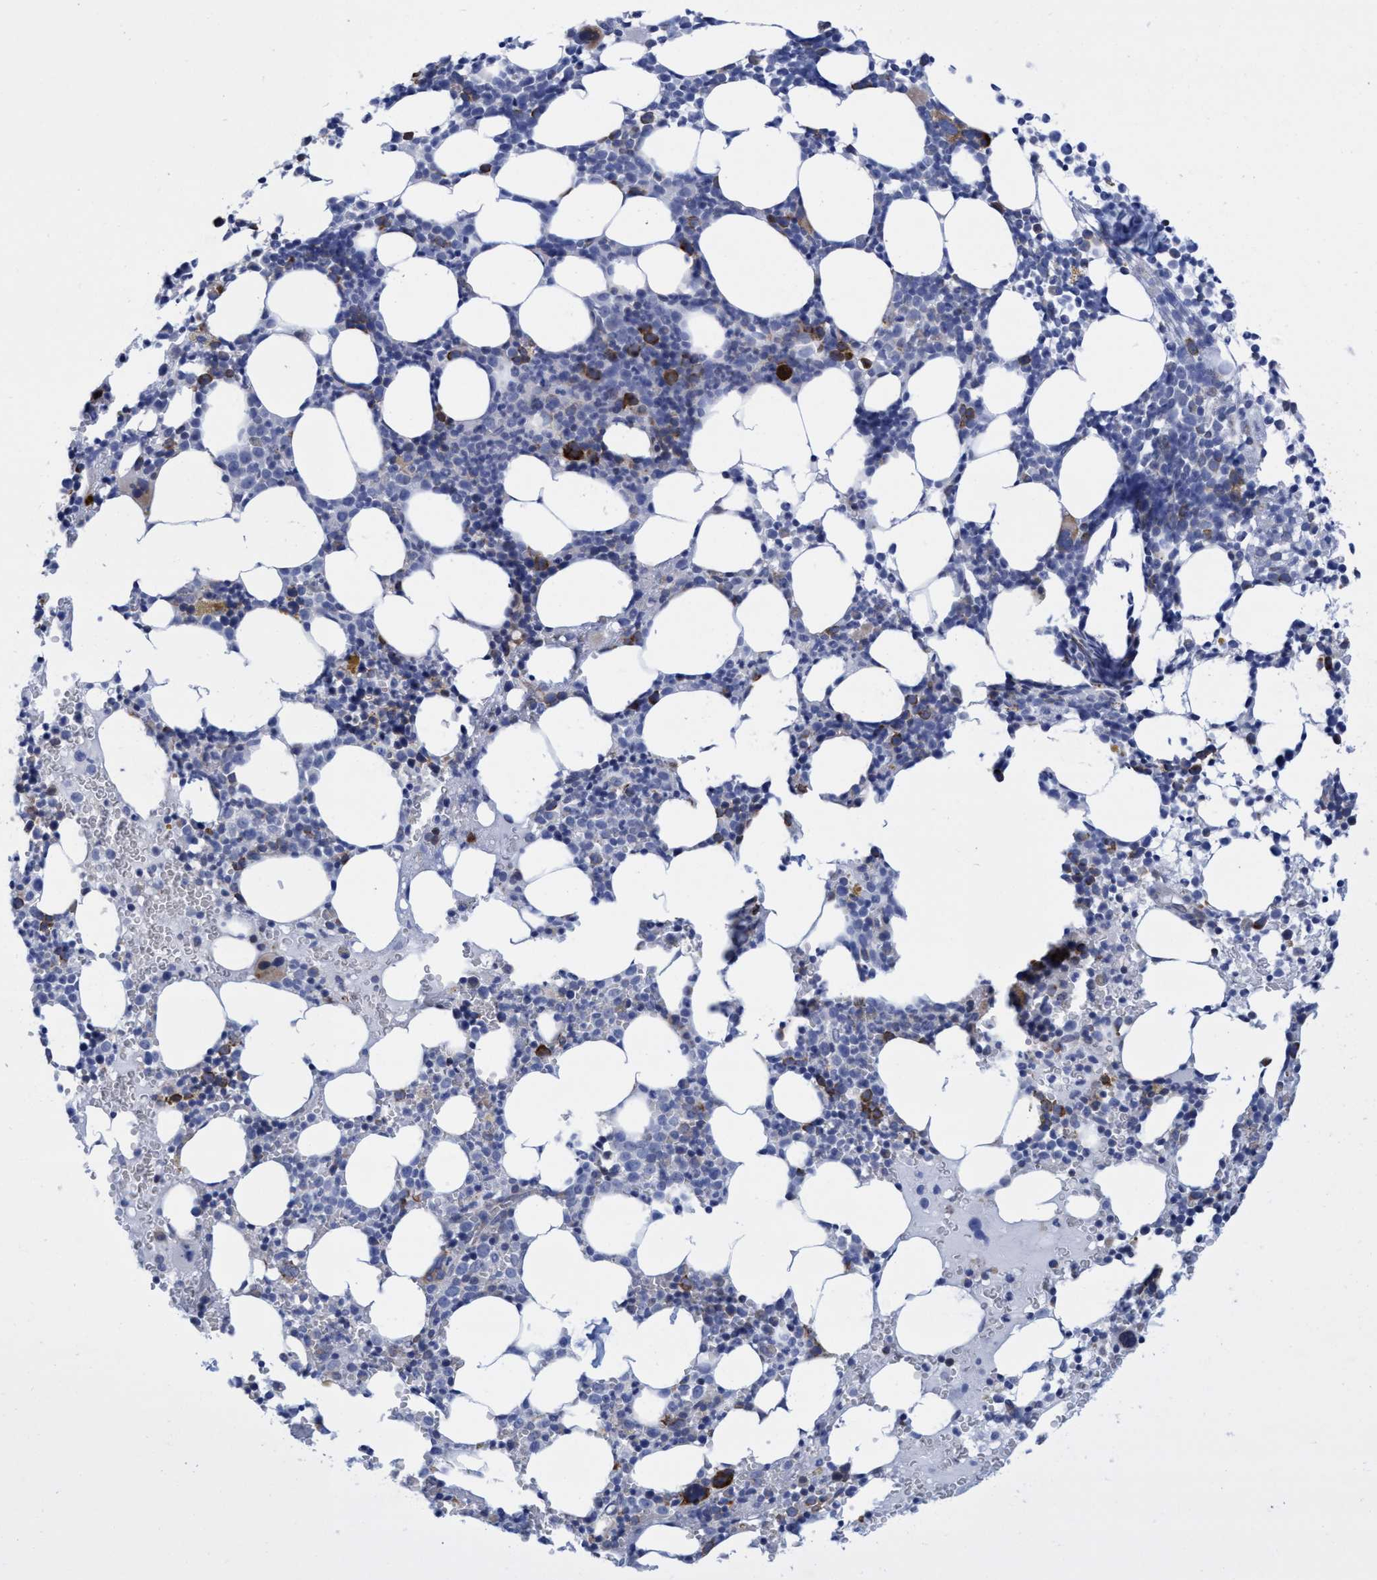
{"staining": {"intensity": "strong", "quantity": "<25%", "location": "cytoplasmic/membranous"}, "tissue": "bone marrow", "cell_type": "Hematopoietic cells", "image_type": "normal", "snomed": [{"axis": "morphology", "description": "Normal tissue, NOS"}, {"axis": "morphology", "description": "Inflammation, NOS"}, {"axis": "topography", "description": "Bone marrow"}], "caption": "A high-resolution photomicrograph shows IHC staining of unremarkable bone marrow, which demonstrates strong cytoplasmic/membranous expression in about <25% of hematopoietic cells.", "gene": "R3HCC1", "patient": {"sex": "female", "age": 67}}